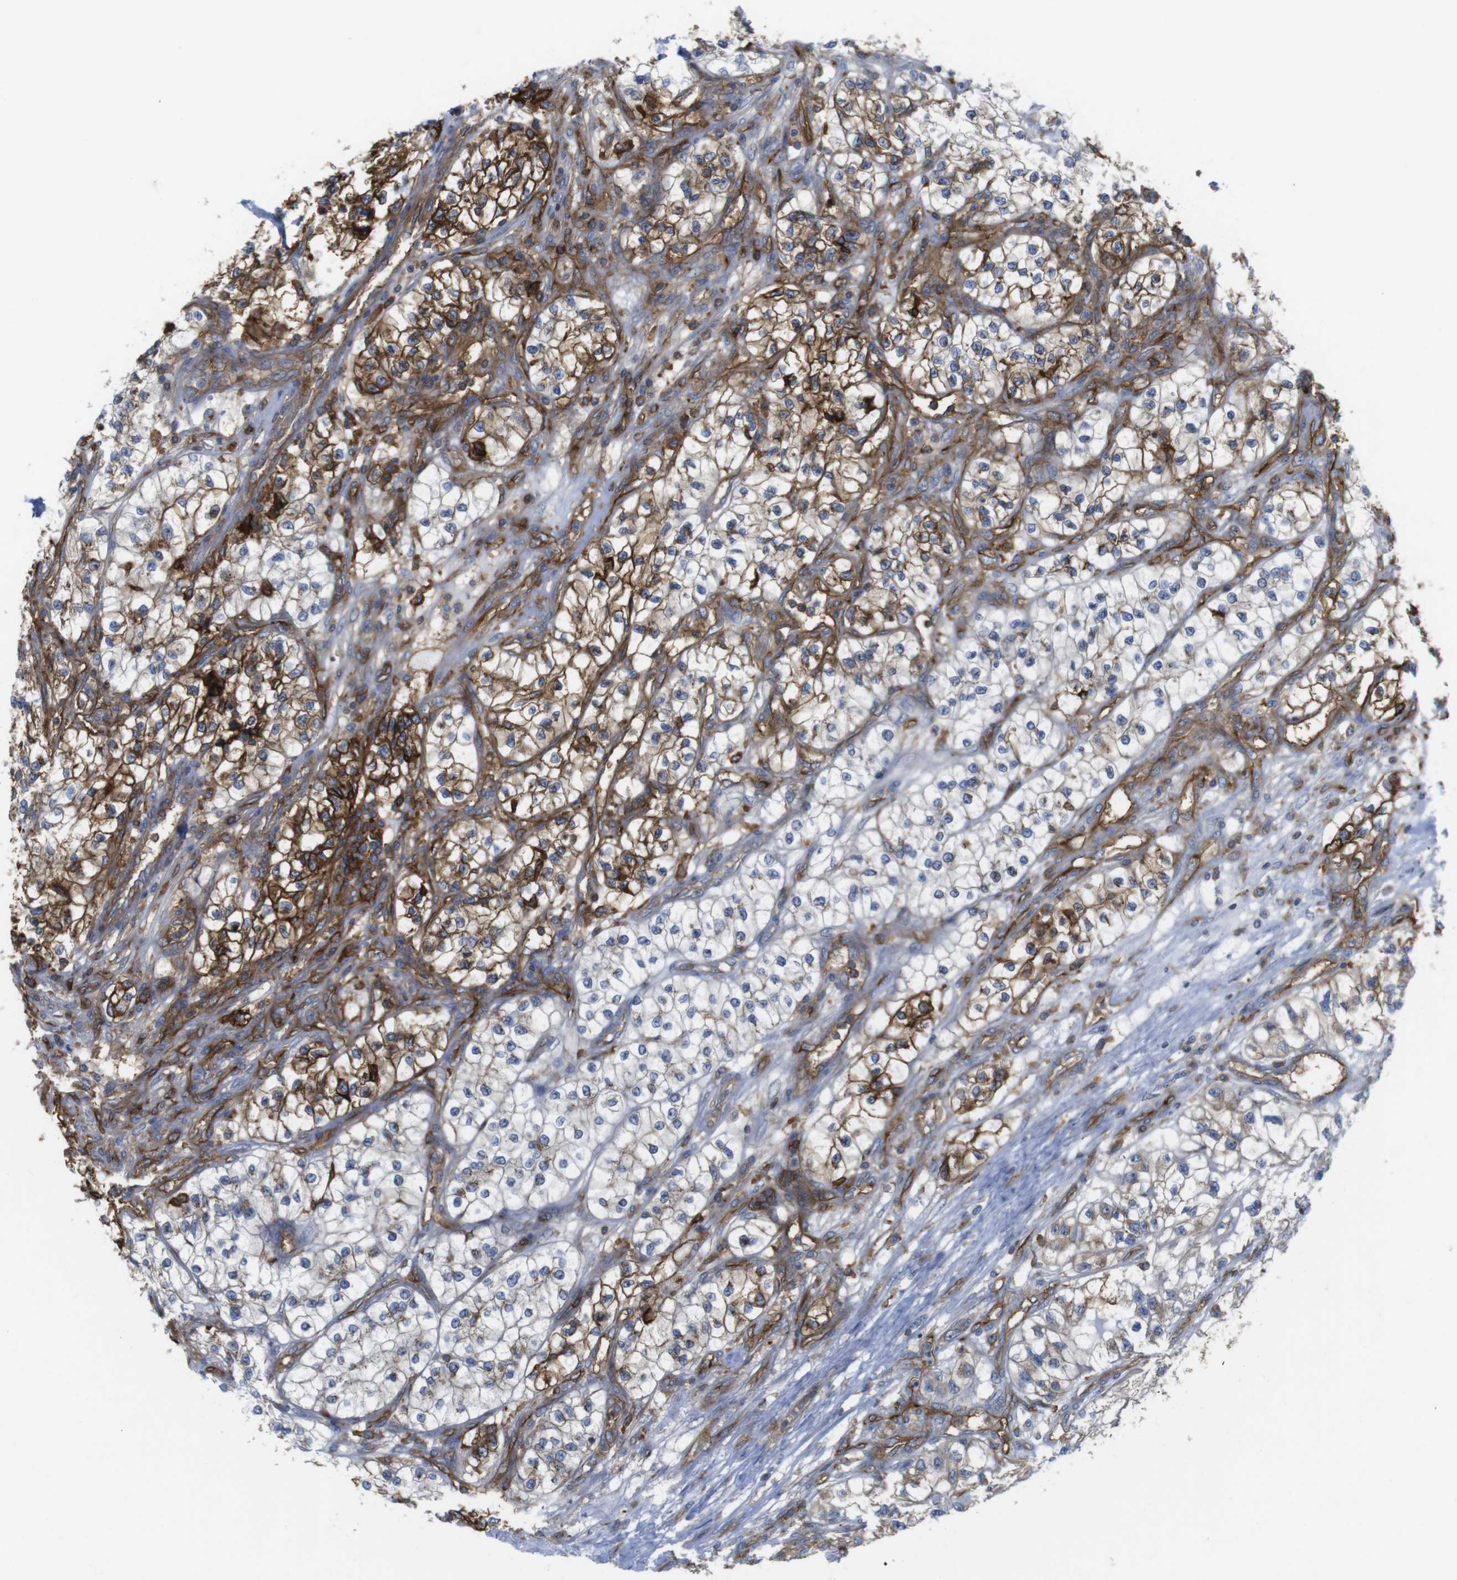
{"staining": {"intensity": "strong", "quantity": ">75%", "location": "cytoplasmic/membranous"}, "tissue": "renal cancer", "cell_type": "Tumor cells", "image_type": "cancer", "snomed": [{"axis": "morphology", "description": "Adenocarcinoma, NOS"}, {"axis": "topography", "description": "Kidney"}], "caption": "Immunohistochemistry staining of renal adenocarcinoma, which demonstrates high levels of strong cytoplasmic/membranous expression in about >75% of tumor cells indicating strong cytoplasmic/membranous protein expression. The staining was performed using DAB (3,3'-diaminobenzidine) (brown) for protein detection and nuclei were counterstained in hematoxylin (blue).", "gene": "CCR6", "patient": {"sex": "female", "age": 57}}